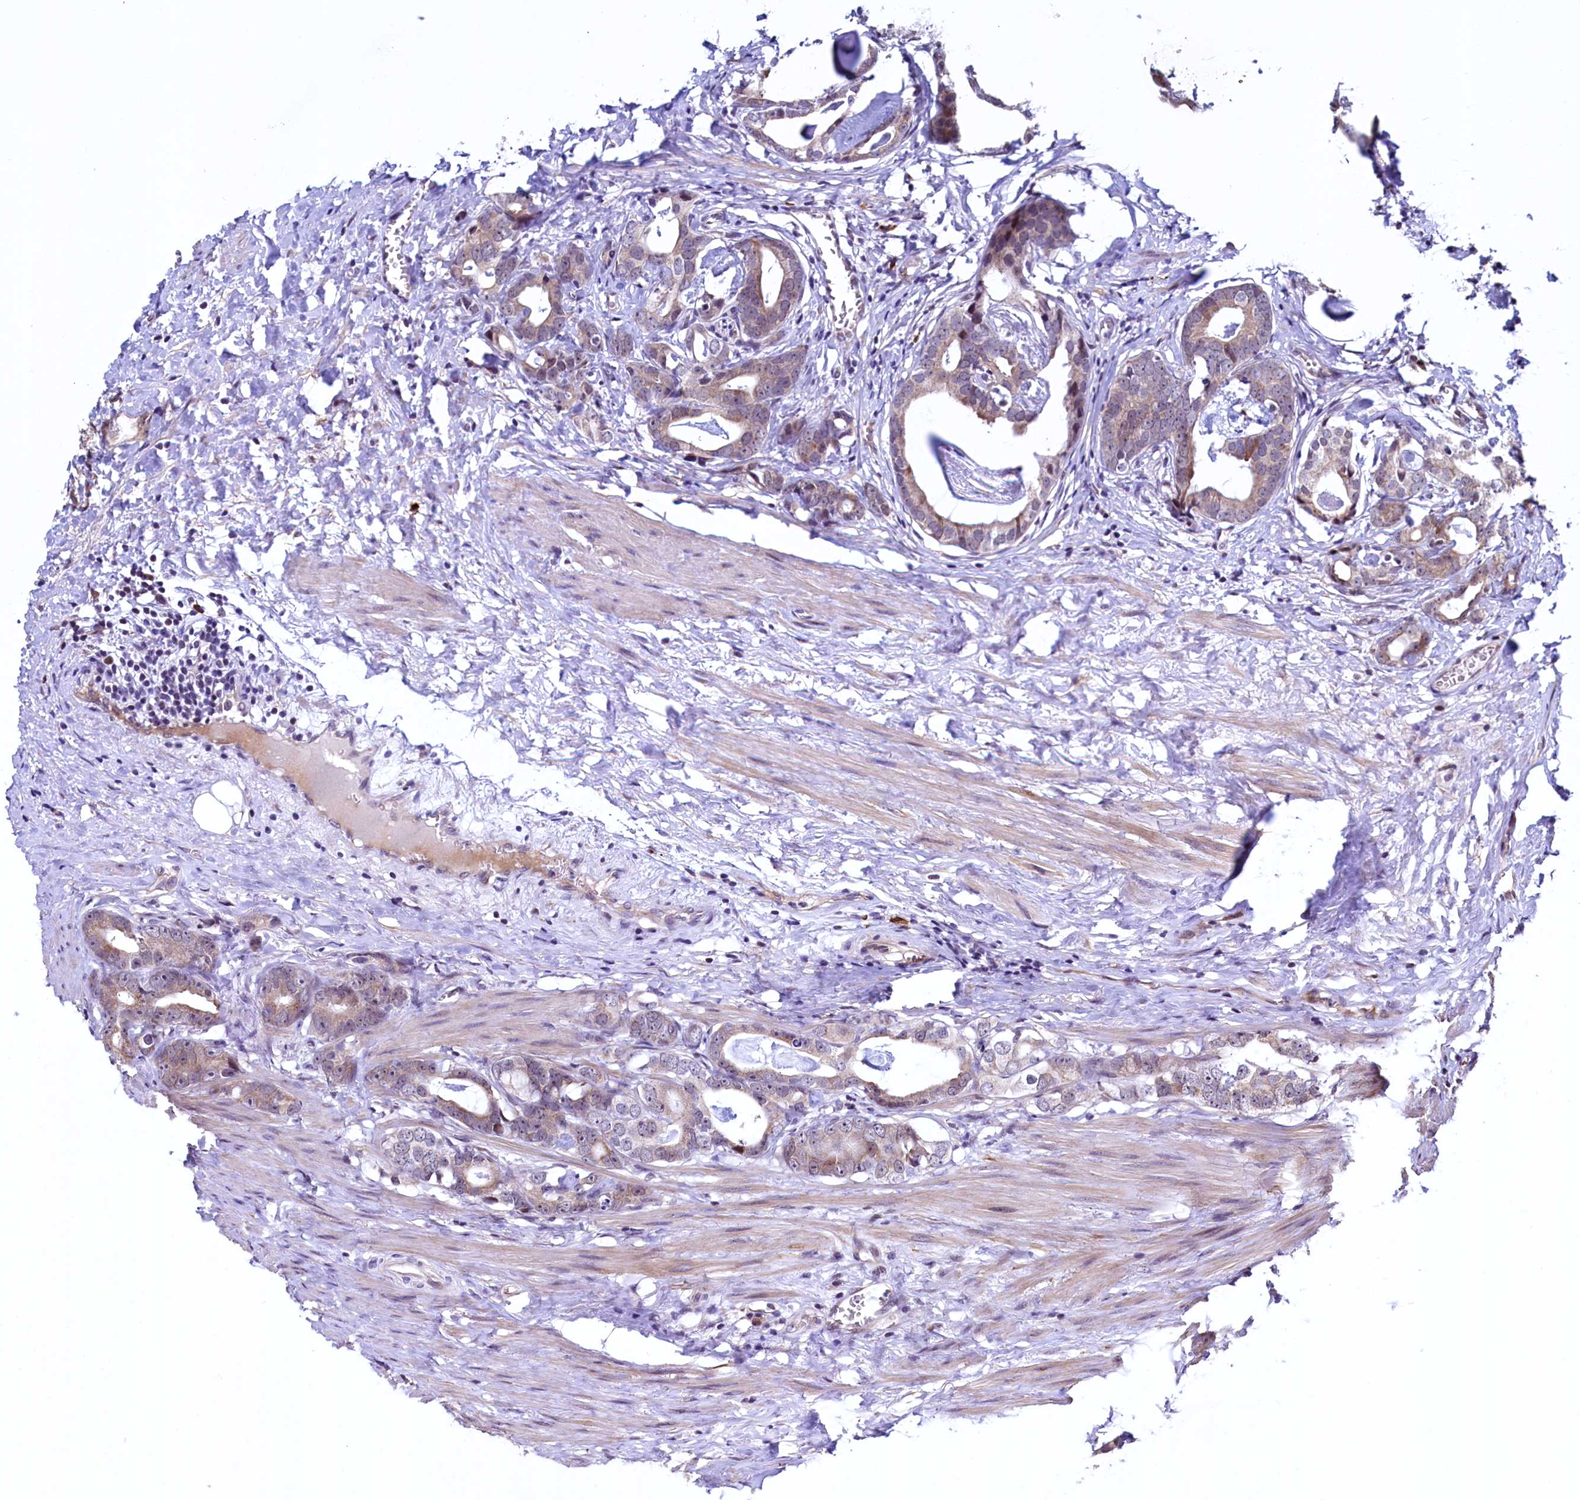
{"staining": {"intensity": "moderate", "quantity": ">75%", "location": "cytoplasmic/membranous,nuclear"}, "tissue": "prostate cancer", "cell_type": "Tumor cells", "image_type": "cancer", "snomed": [{"axis": "morphology", "description": "Adenocarcinoma, Low grade"}, {"axis": "topography", "description": "Prostate"}], "caption": "Immunohistochemical staining of human adenocarcinoma (low-grade) (prostate) reveals medium levels of moderate cytoplasmic/membranous and nuclear protein positivity in about >75% of tumor cells.", "gene": "RBFA", "patient": {"sex": "male", "age": 71}}